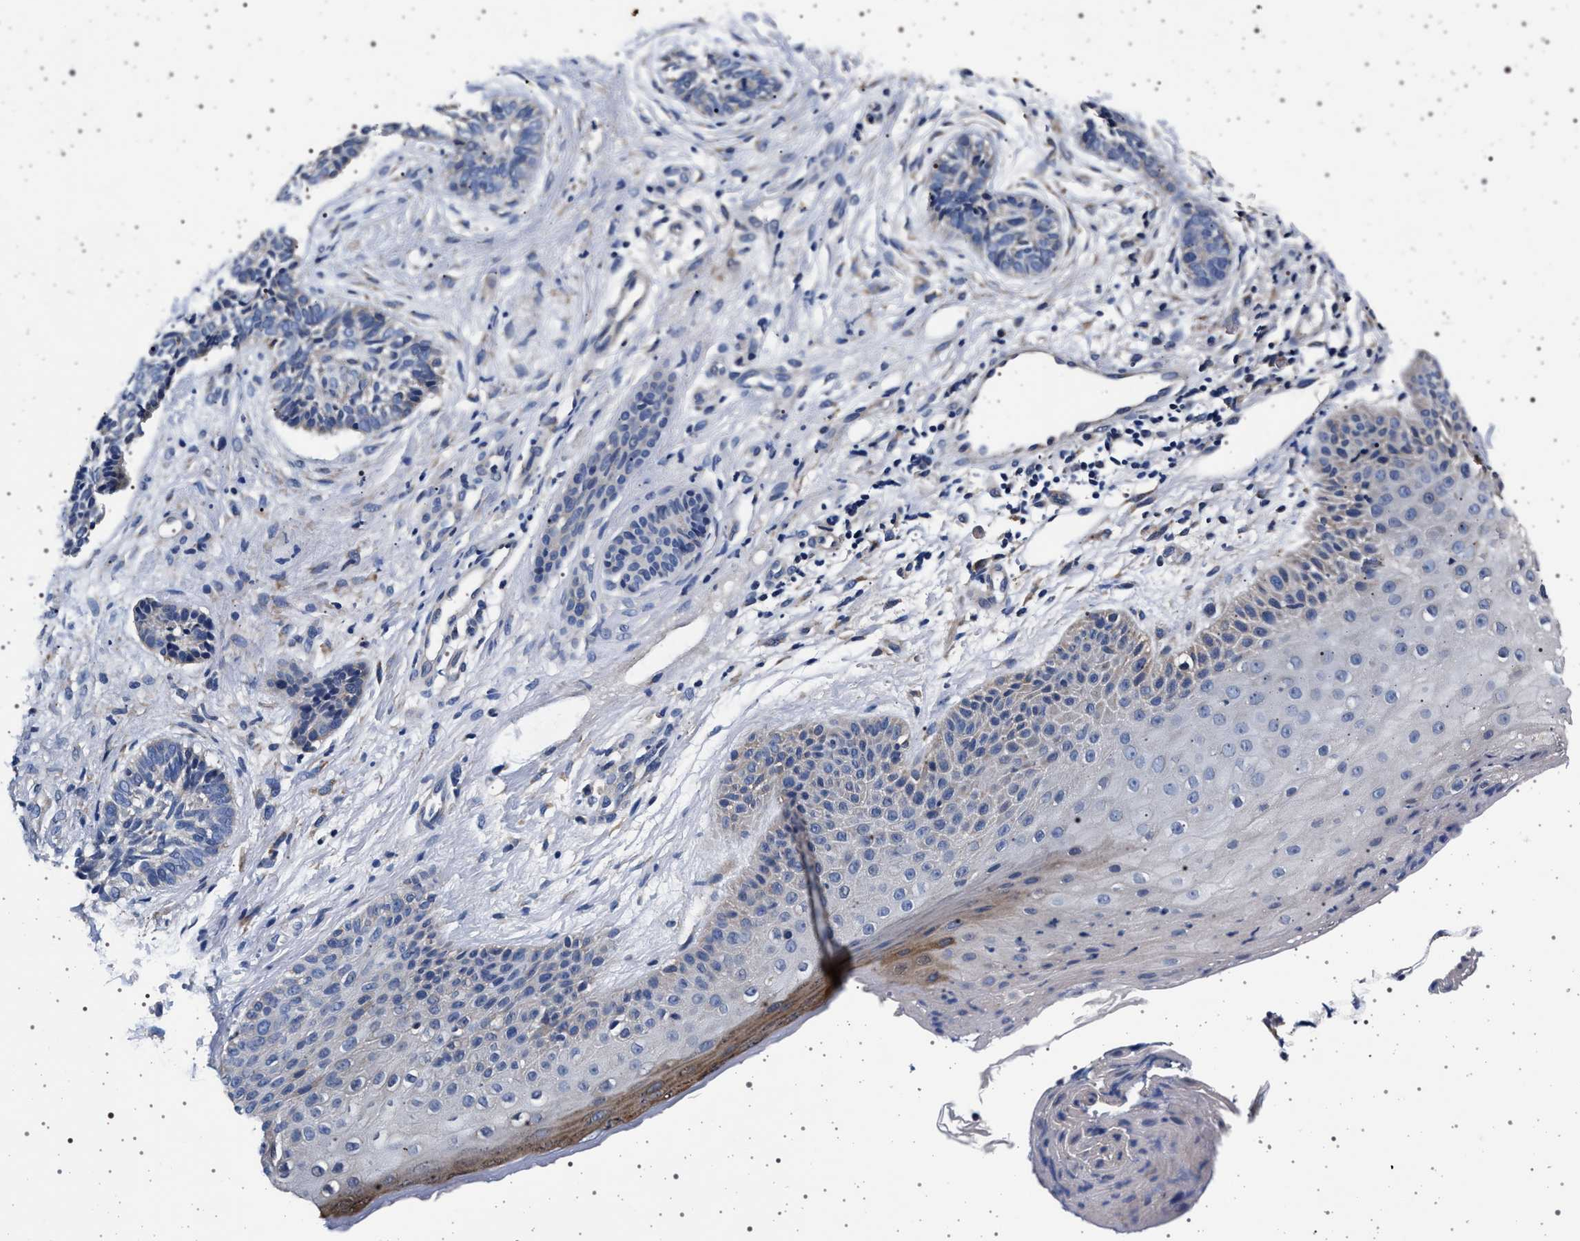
{"staining": {"intensity": "negative", "quantity": "none", "location": "none"}, "tissue": "skin cancer", "cell_type": "Tumor cells", "image_type": "cancer", "snomed": [{"axis": "morphology", "description": "Normal tissue, NOS"}, {"axis": "morphology", "description": "Basal cell carcinoma"}, {"axis": "topography", "description": "Skin"}], "caption": "High power microscopy photomicrograph of an immunohistochemistry micrograph of skin cancer (basal cell carcinoma), revealing no significant expression in tumor cells.", "gene": "MAP3K2", "patient": {"sex": "male", "age": 63}}